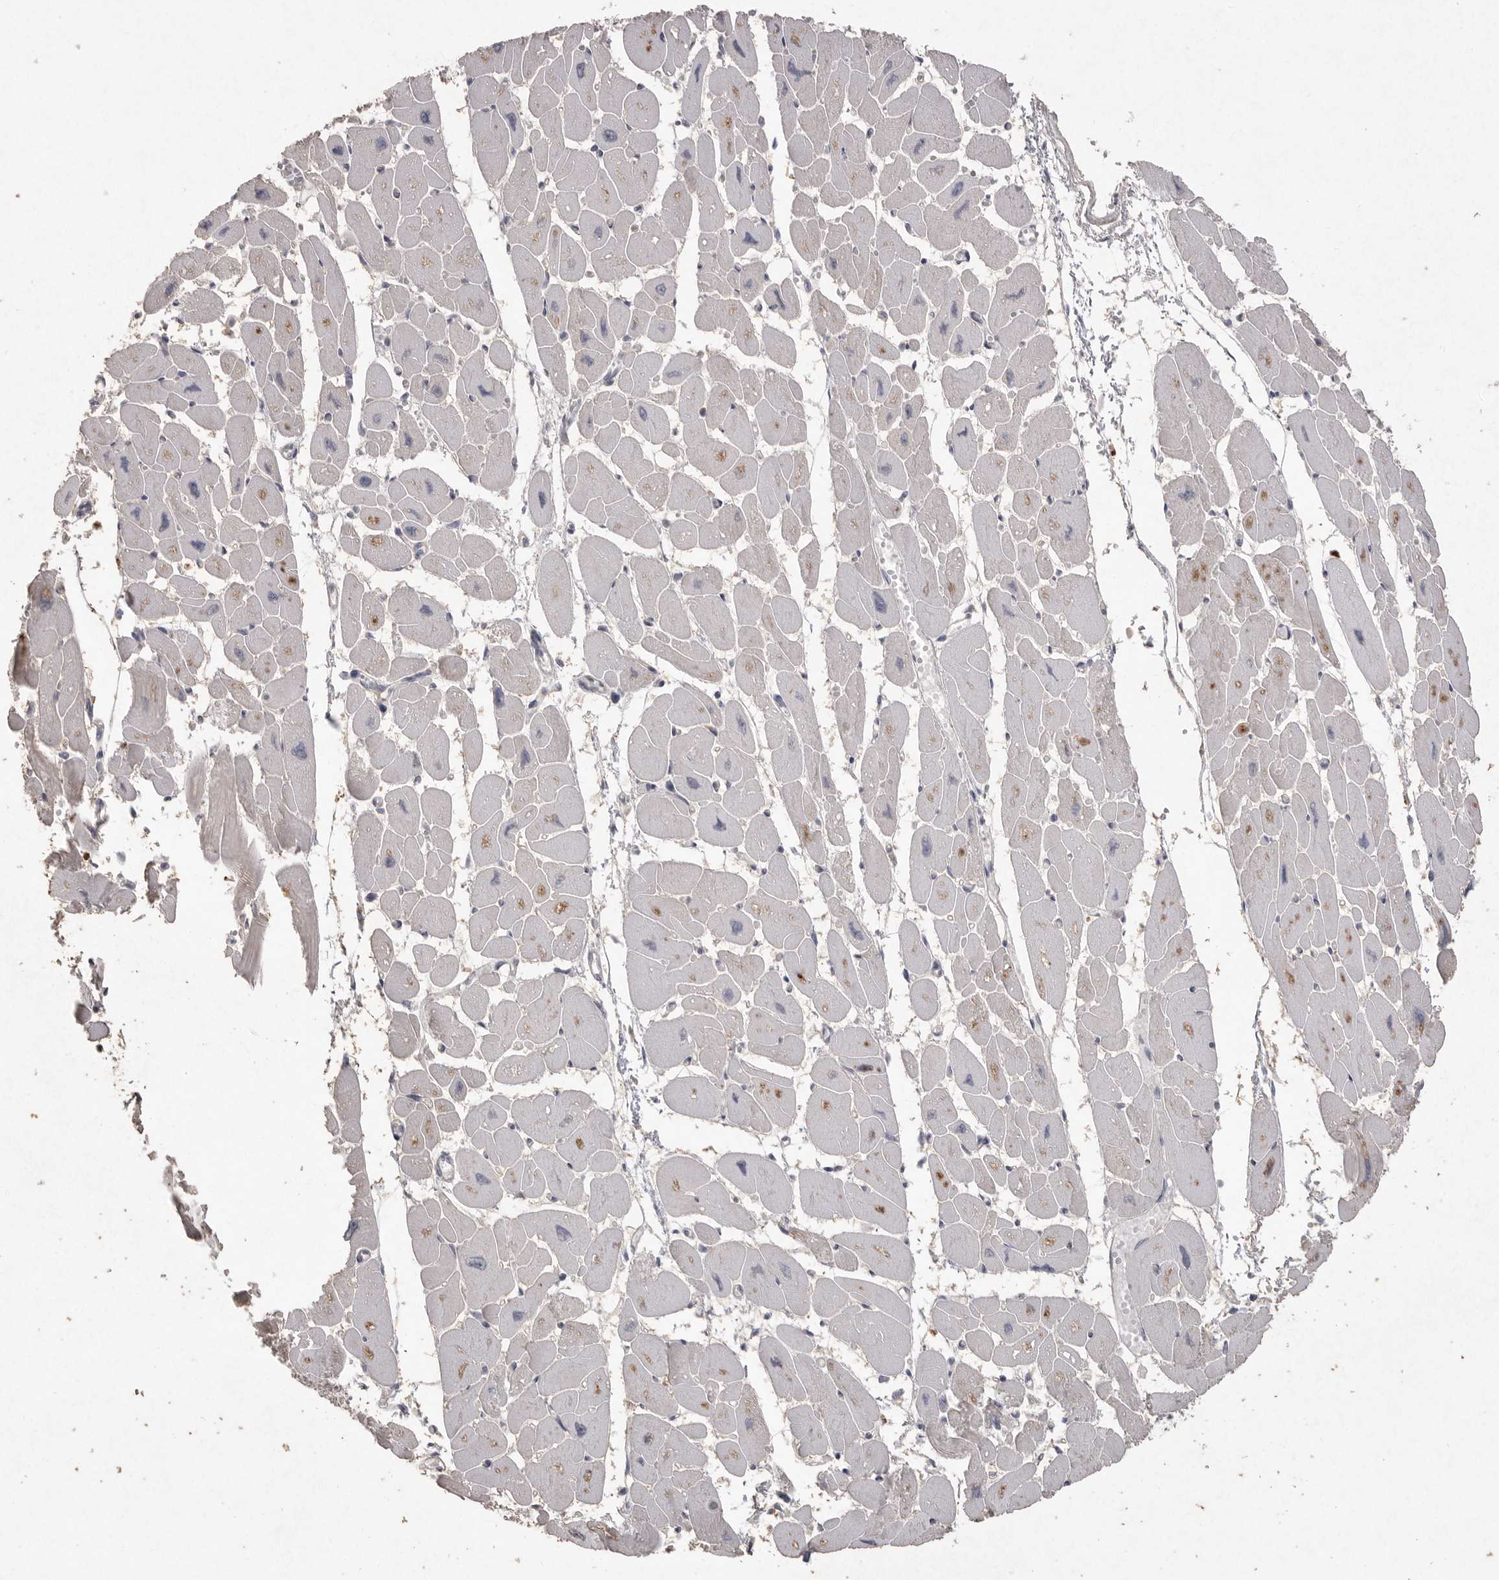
{"staining": {"intensity": "weak", "quantity": ">75%", "location": "cytoplasmic/membranous"}, "tissue": "heart muscle", "cell_type": "Cardiomyocytes", "image_type": "normal", "snomed": [{"axis": "morphology", "description": "Normal tissue, NOS"}, {"axis": "topography", "description": "Heart"}], "caption": "A high-resolution photomicrograph shows immunohistochemistry (IHC) staining of normal heart muscle, which reveals weak cytoplasmic/membranous positivity in approximately >75% of cardiomyocytes.", "gene": "VANGL2", "patient": {"sex": "female", "age": 54}}